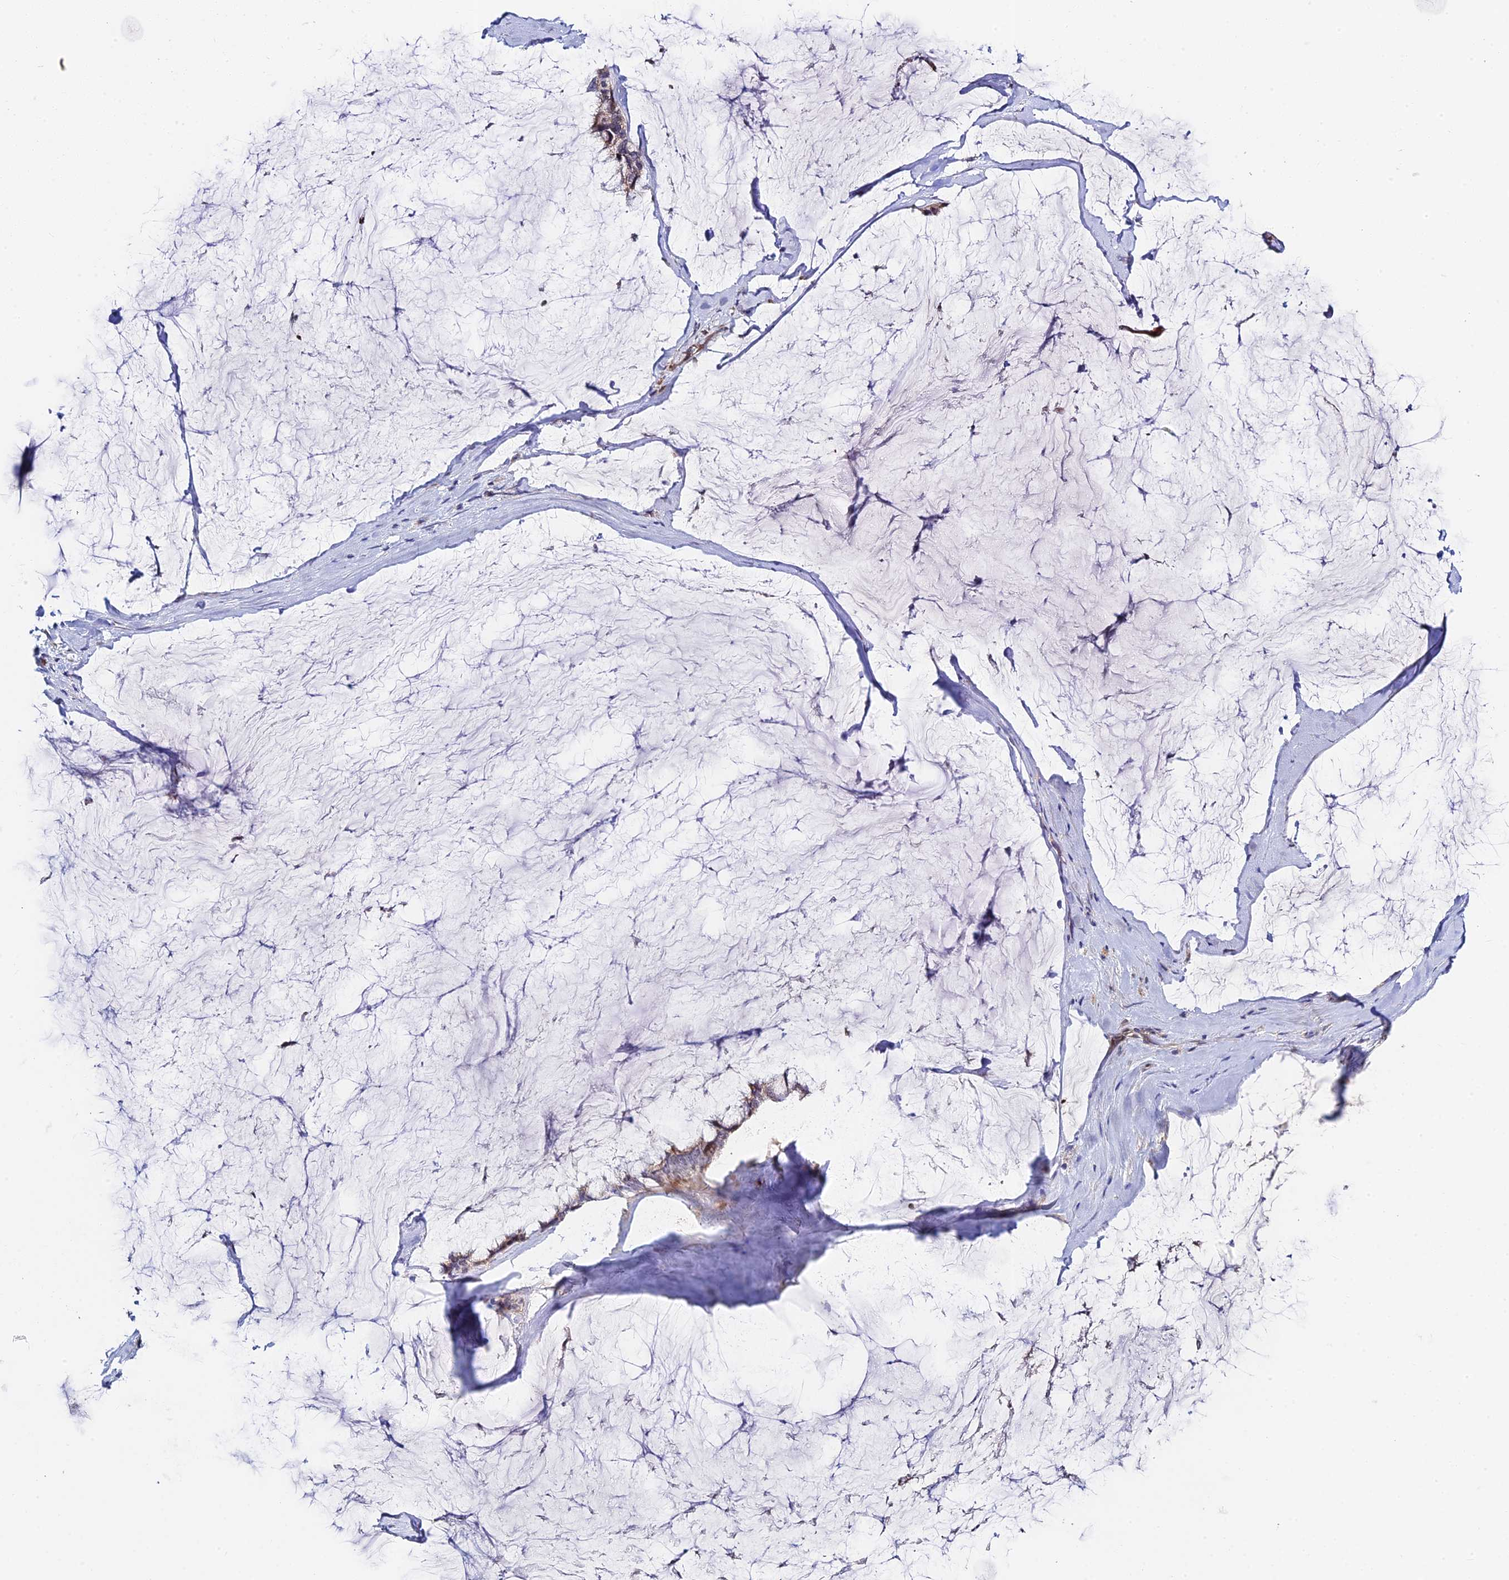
{"staining": {"intensity": "weak", "quantity": "<25%", "location": "cytoplasmic/membranous"}, "tissue": "ovarian cancer", "cell_type": "Tumor cells", "image_type": "cancer", "snomed": [{"axis": "morphology", "description": "Cystadenocarcinoma, mucinous, NOS"}, {"axis": "topography", "description": "Ovary"}], "caption": "Immunohistochemistry photomicrograph of neoplastic tissue: human mucinous cystadenocarcinoma (ovarian) stained with DAB (3,3'-diaminobenzidine) demonstrates no significant protein expression in tumor cells. The staining is performed using DAB brown chromogen with nuclei counter-stained in using hematoxylin.", "gene": "FUOM", "patient": {"sex": "female", "age": 39}}